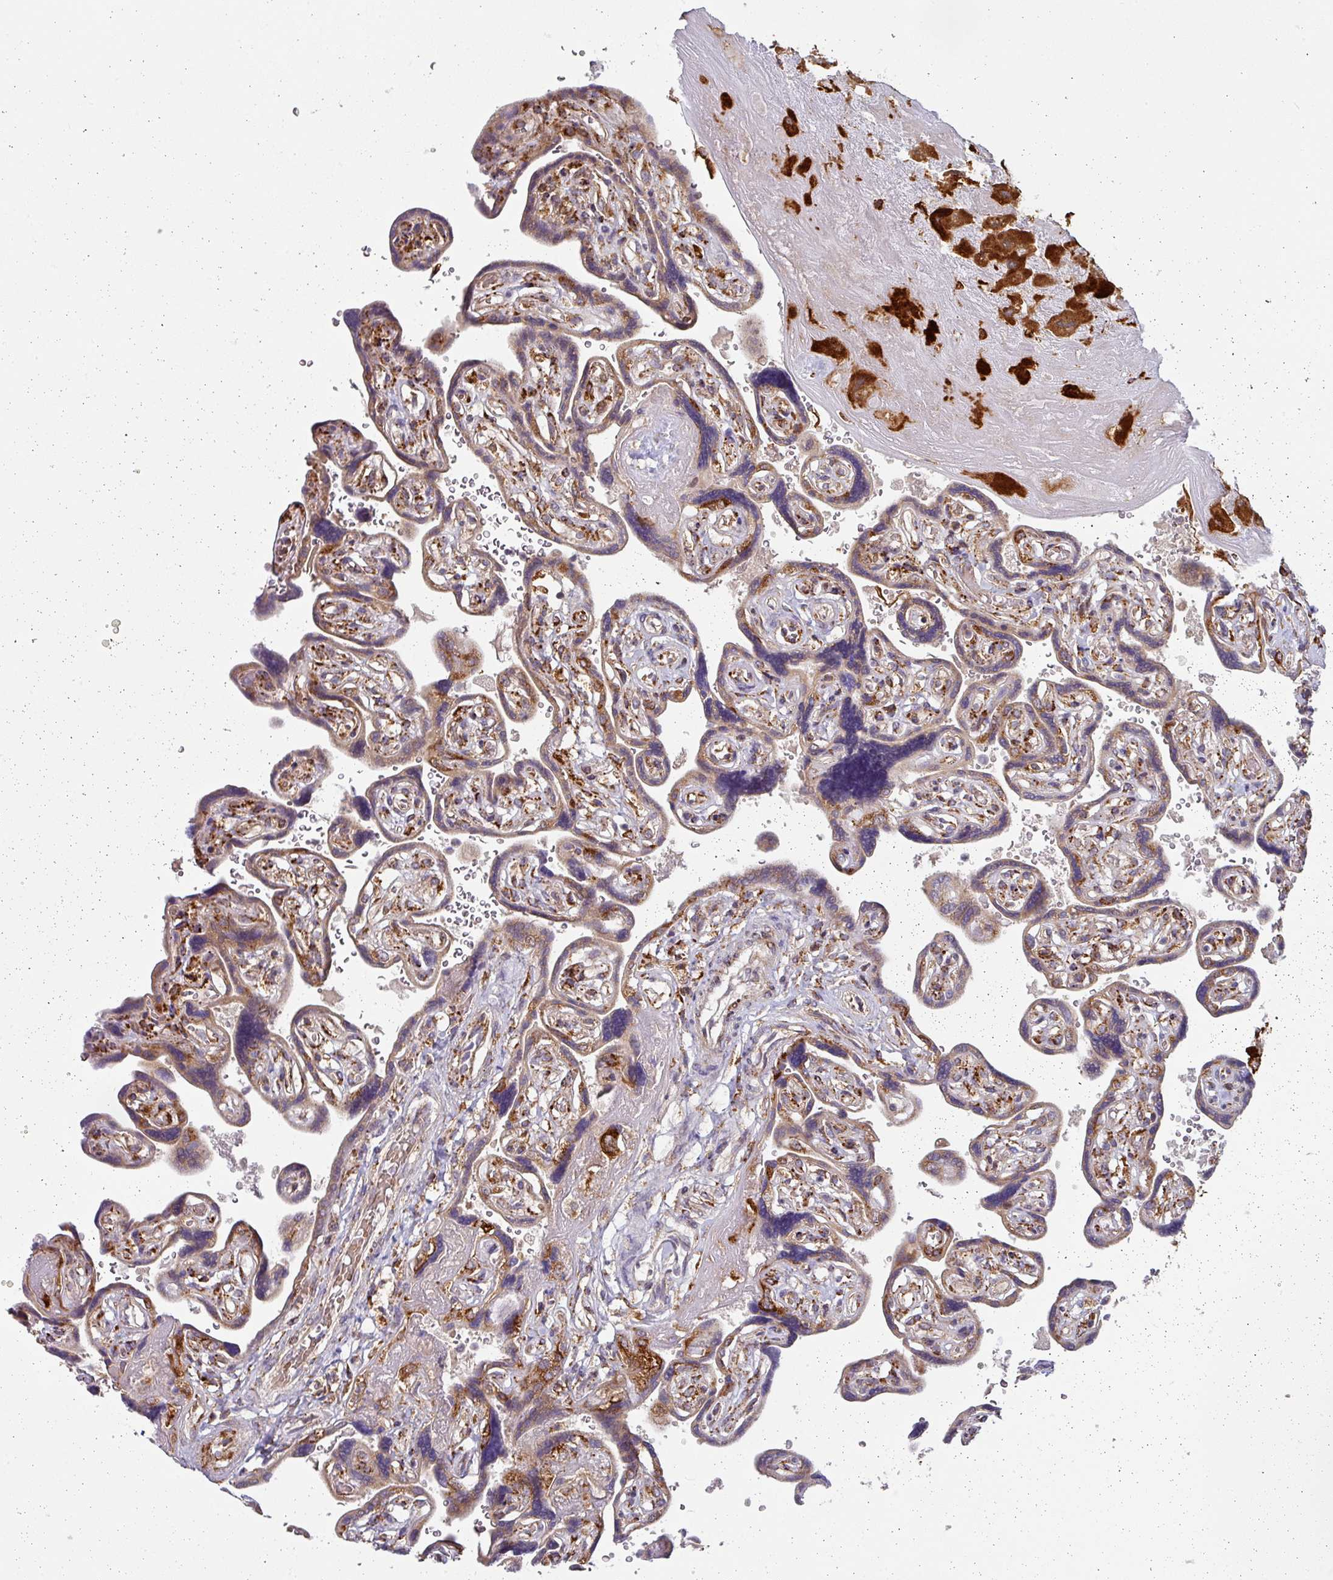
{"staining": {"intensity": "strong", "quantity": ">75%", "location": "cytoplasmic/membranous"}, "tissue": "placenta", "cell_type": "Decidual cells", "image_type": "normal", "snomed": [{"axis": "morphology", "description": "Normal tissue, NOS"}, {"axis": "topography", "description": "Placenta"}], "caption": "This micrograph demonstrates IHC staining of normal human placenta, with high strong cytoplasmic/membranous expression in about >75% of decidual cells.", "gene": "ZNF268", "patient": {"sex": "female", "age": 32}}